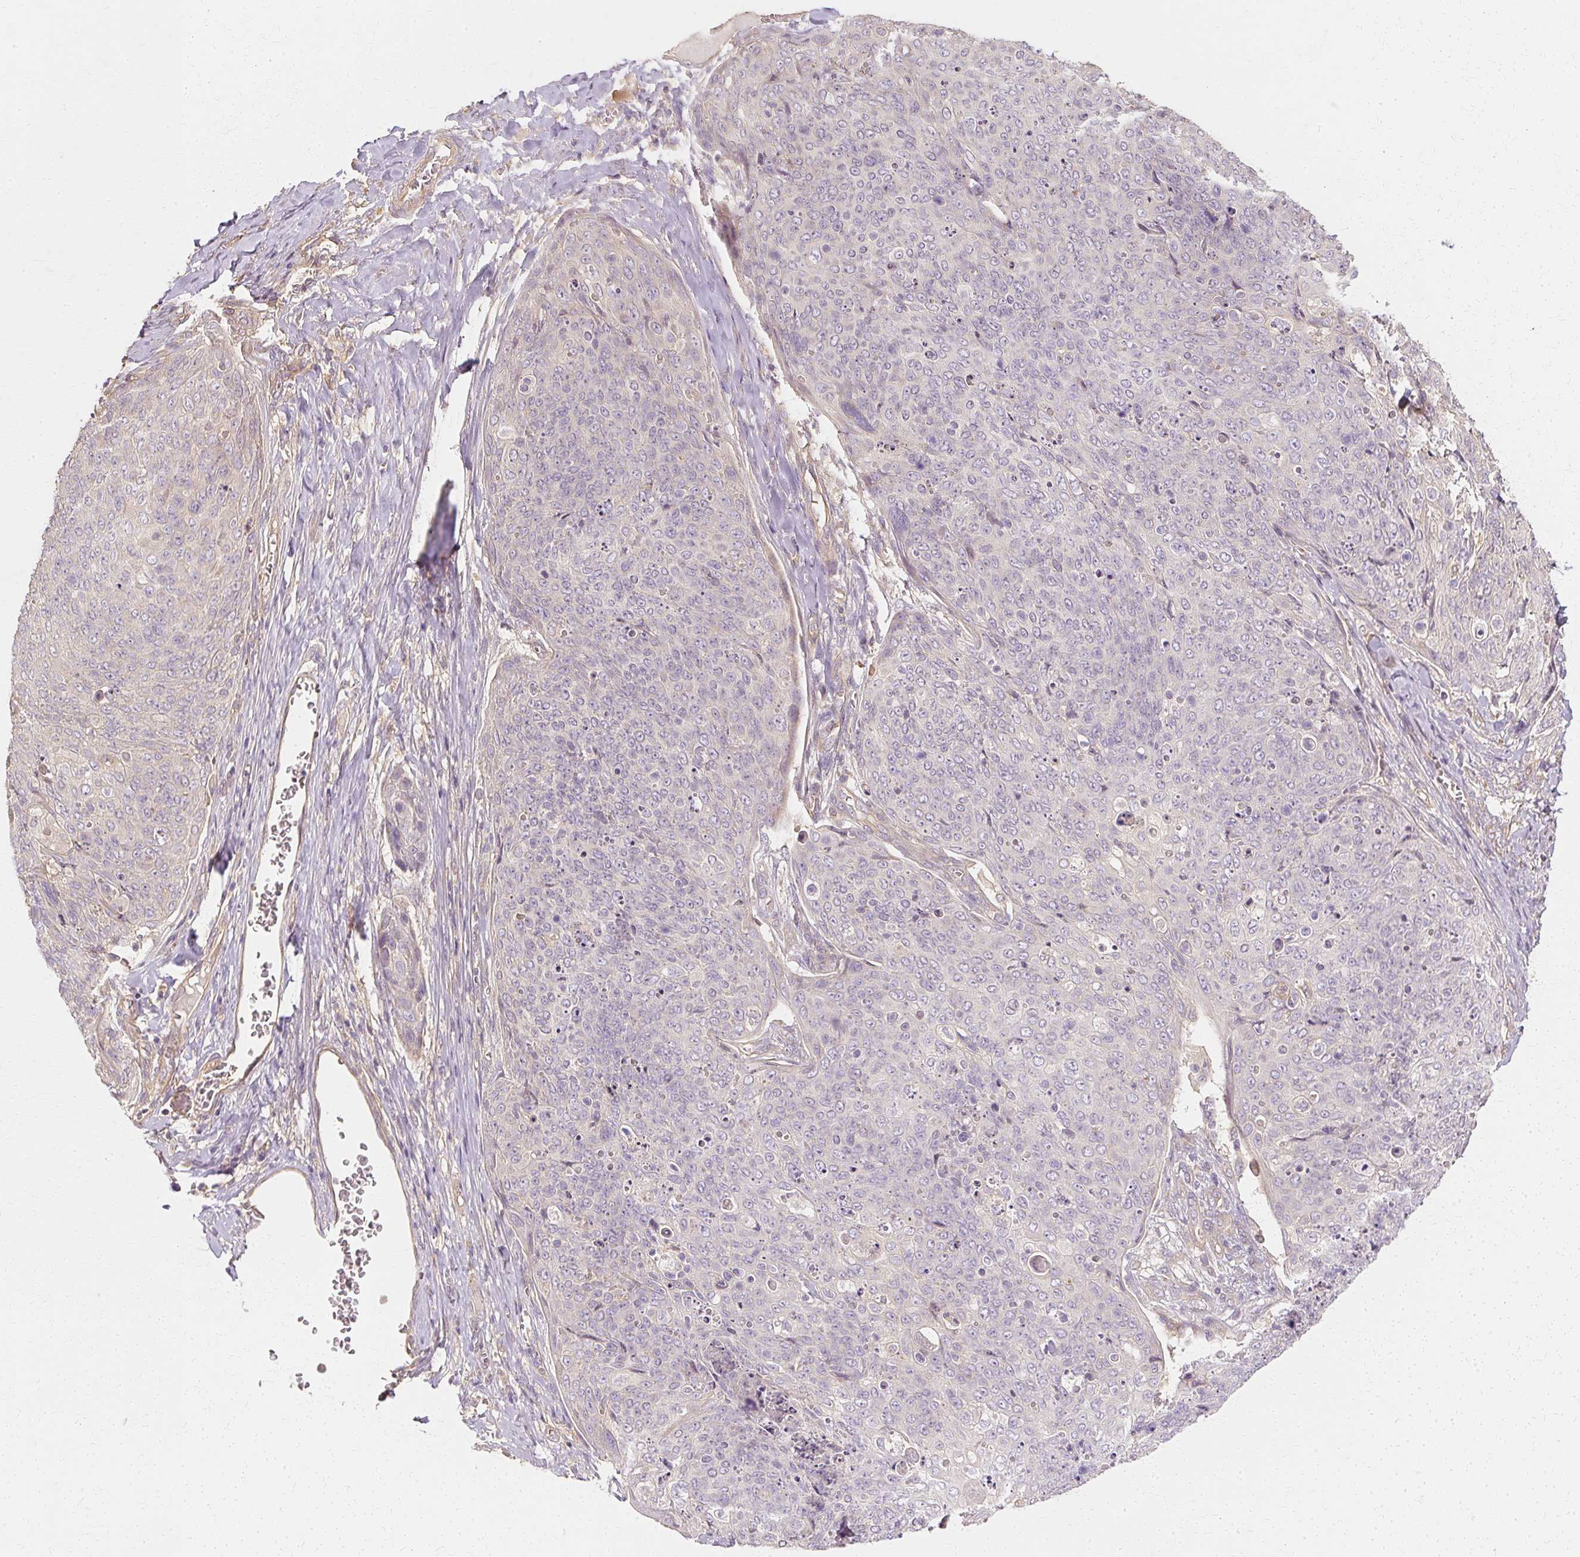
{"staining": {"intensity": "negative", "quantity": "none", "location": "none"}, "tissue": "skin cancer", "cell_type": "Tumor cells", "image_type": "cancer", "snomed": [{"axis": "morphology", "description": "Squamous cell carcinoma, NOS"}, {"axis": "topography", "description": "Skin"}, {"axis": "topography", "description": "Vulva"}], "caption": "A photomicrograph of squamous cell carcinoma (skin) stained for a protein demonstrates no brown staining in tumor cells.", "gene": "GNAQ", "patient": {"sex": "female", "age": 85}}